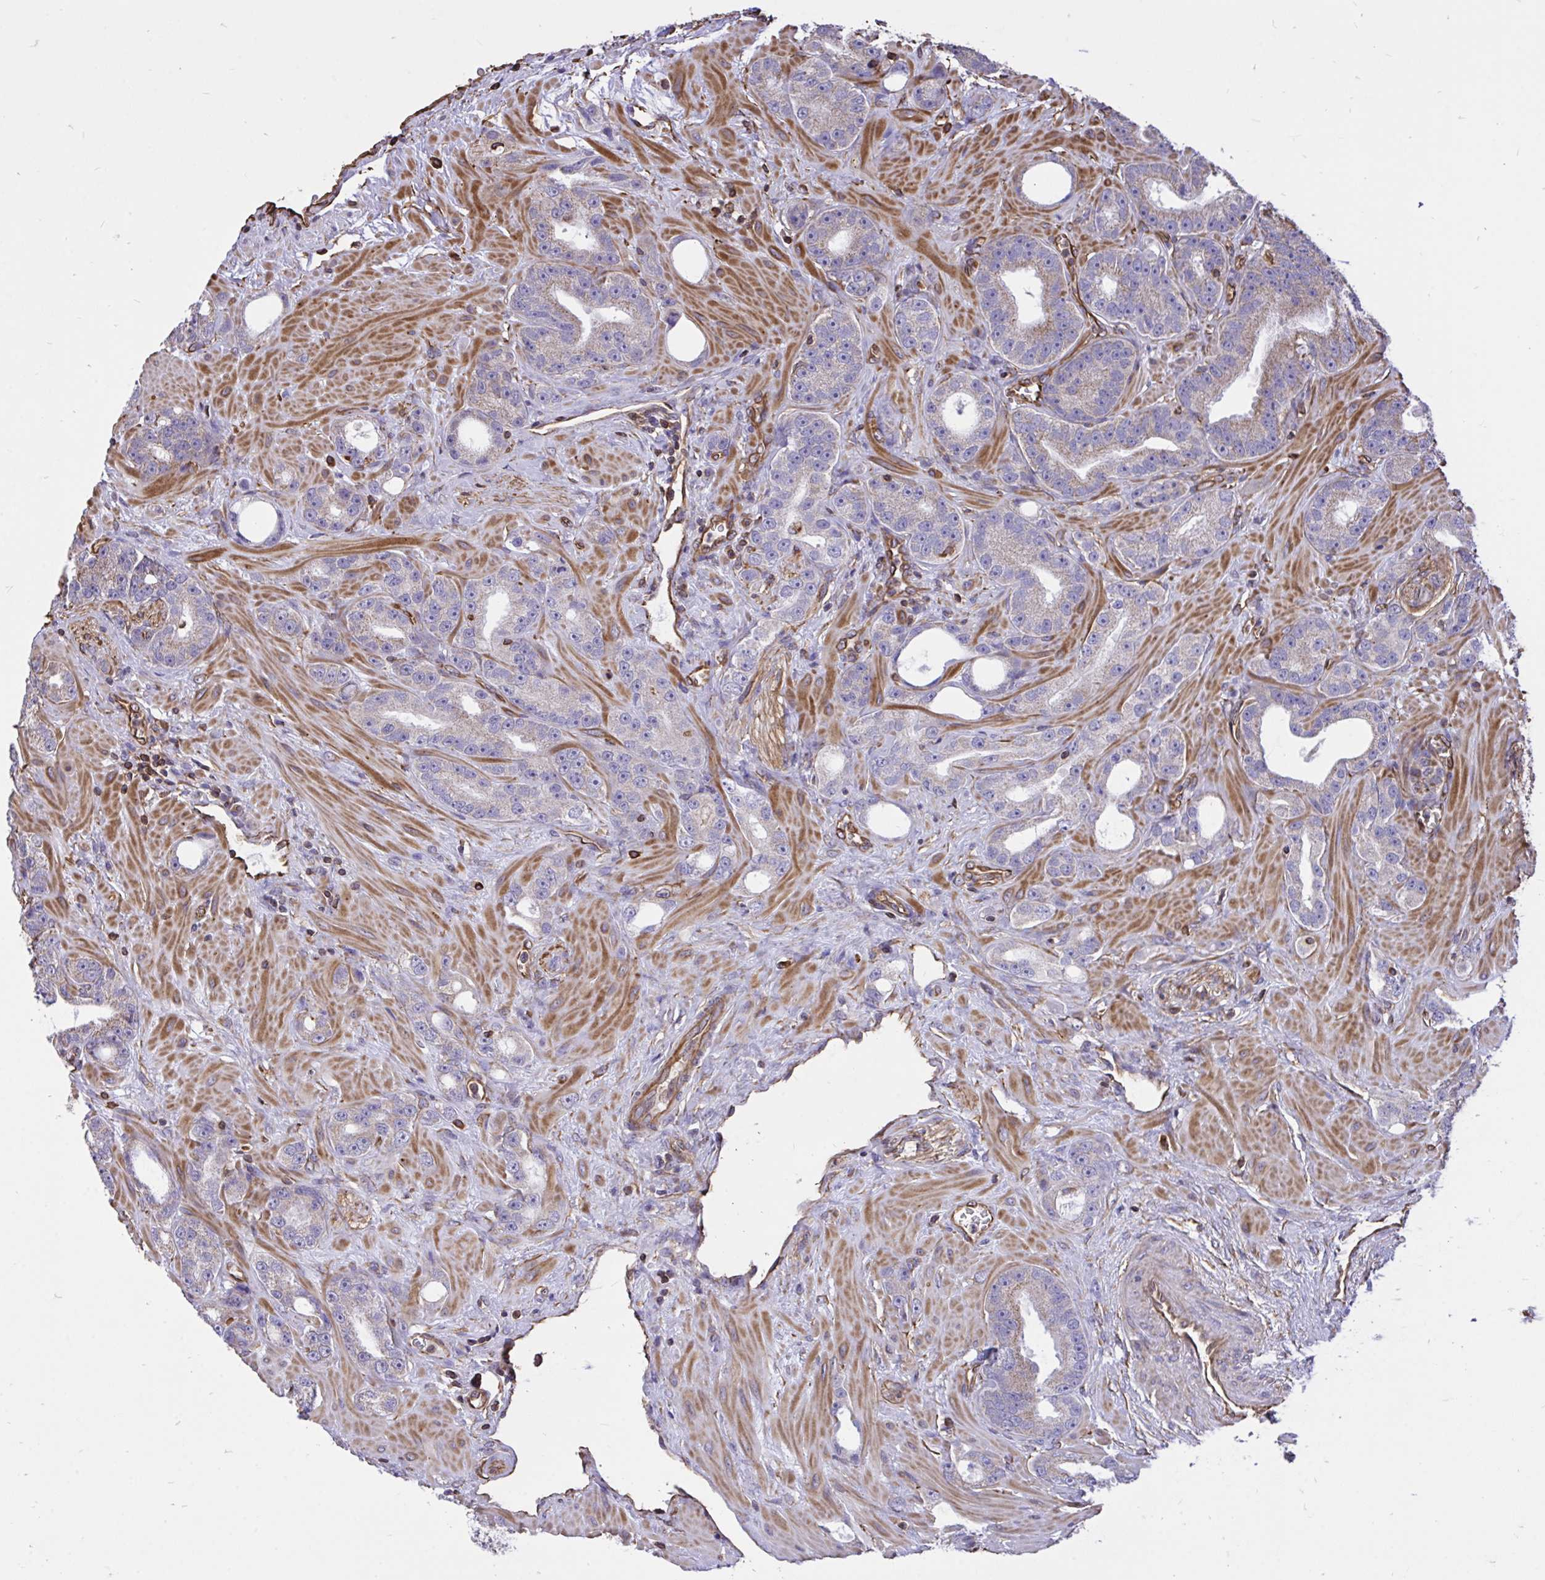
{"staining": {"intensity": "moderate", "quantity": "<25%", "location": "cytoplasmic/membranous"}, "tissue": "prostate cancer", "cell_type": "Tumor cells", "image_type": "cancer", "snomed": [{"axis": "morphology", "description": "Adenocarcinoma, High grade"}, {"axis": "topography", "description": "Prostate"}], "caption": "A low amount of moderate cytoplasmic/membranous expression is seen in about <25% of tumor cells in prostate cancer tissue.", "gene": "RNF103", "patient": {"sex": "male", "age": 65}}